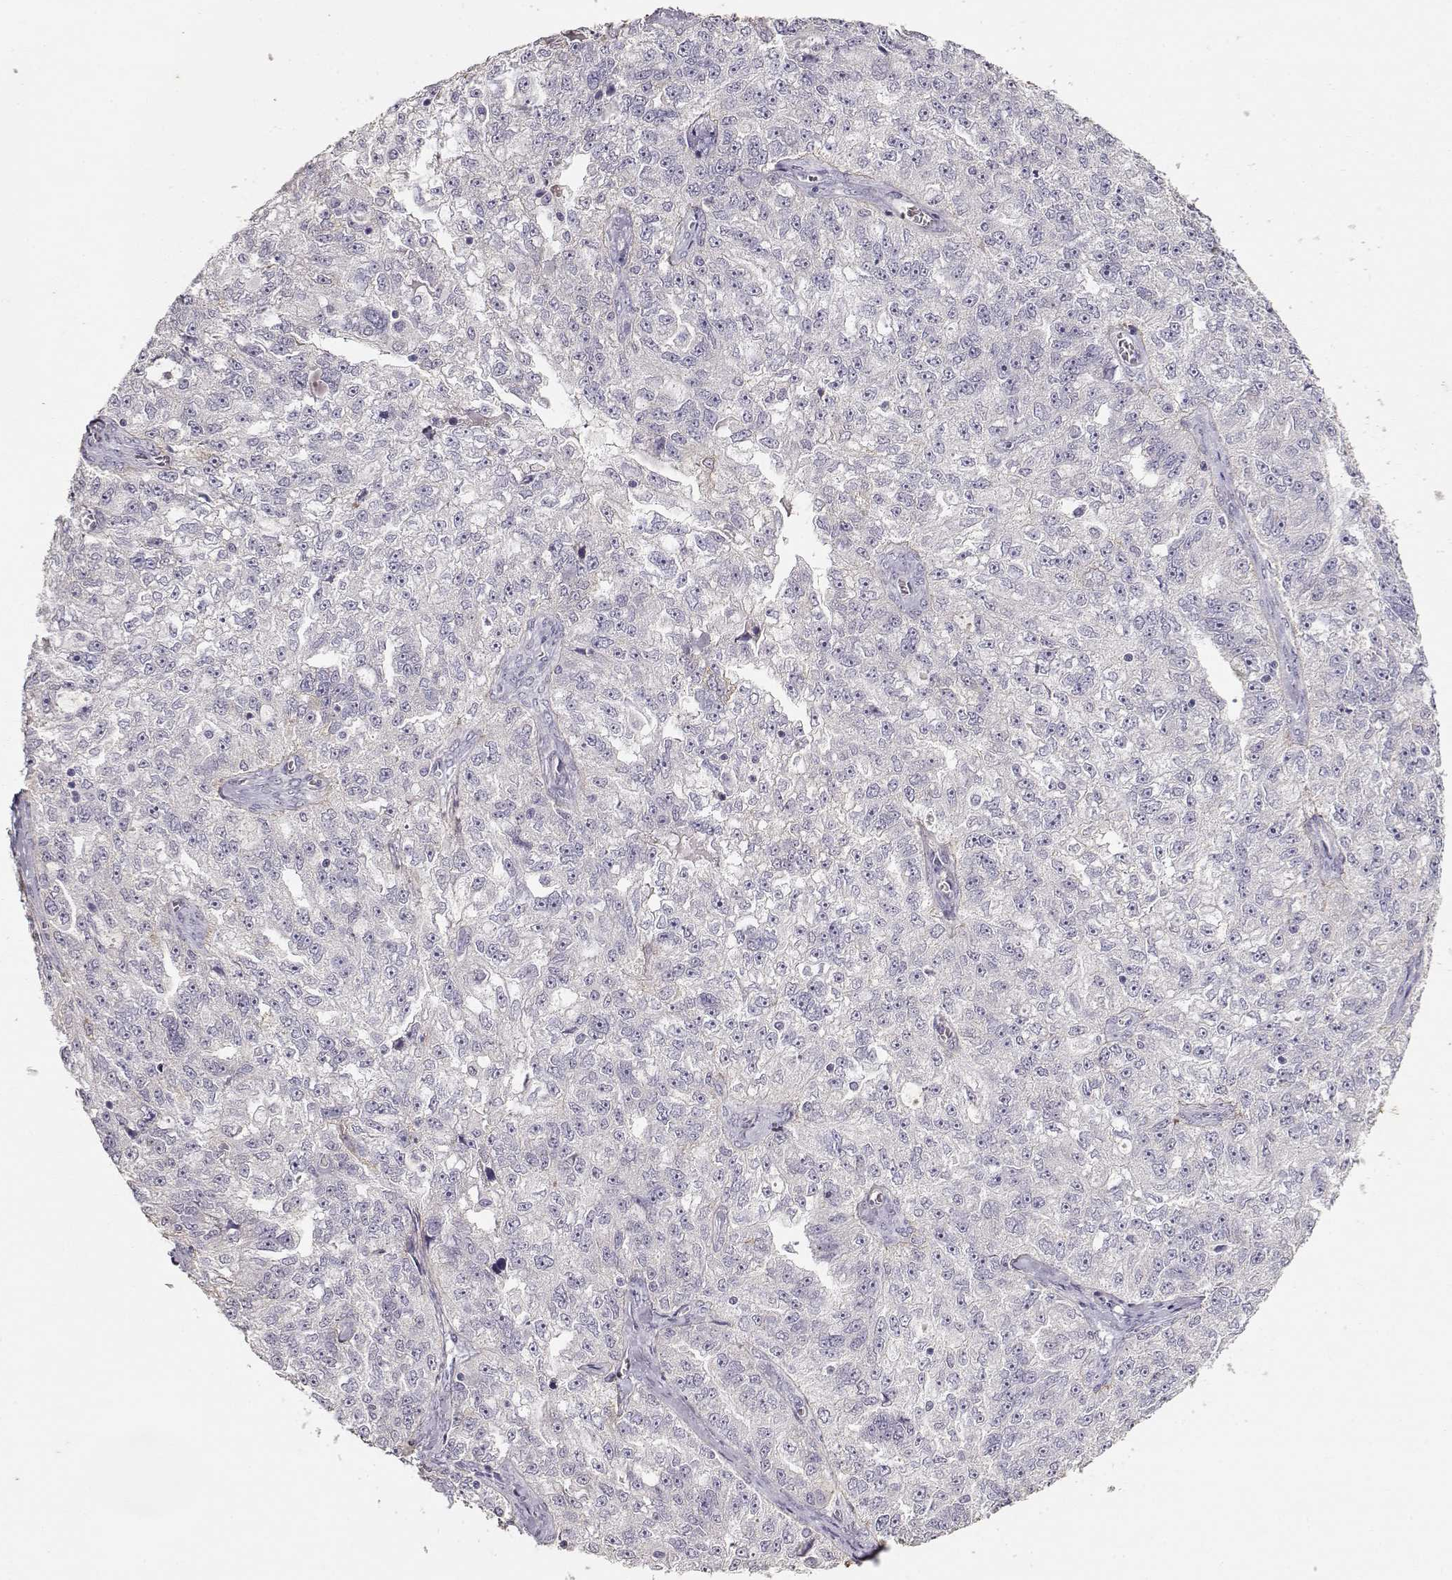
{"staining": {"intensity": "negative", "quantity": "none", "location": "none"}, "tissue": "ovarian cancer", "cell_type": "Tumor cells", "image_type": "cancer", "snomed": [{"axis": "morphology", "description": "Cystadenocarcinoma, serous, NOS"}, {"axis": "topography", "description": "Ovary"}], "caption": "IHC micrograph of neoplastic tissue: ovarian serous cystadenocarcinoma stained with DAB (3,3'-diaminobenzidine) shows no significant protein positivity in tumor cells.", "gene": "LAMA5", "patient": {"sex": "female", "age": 51}}